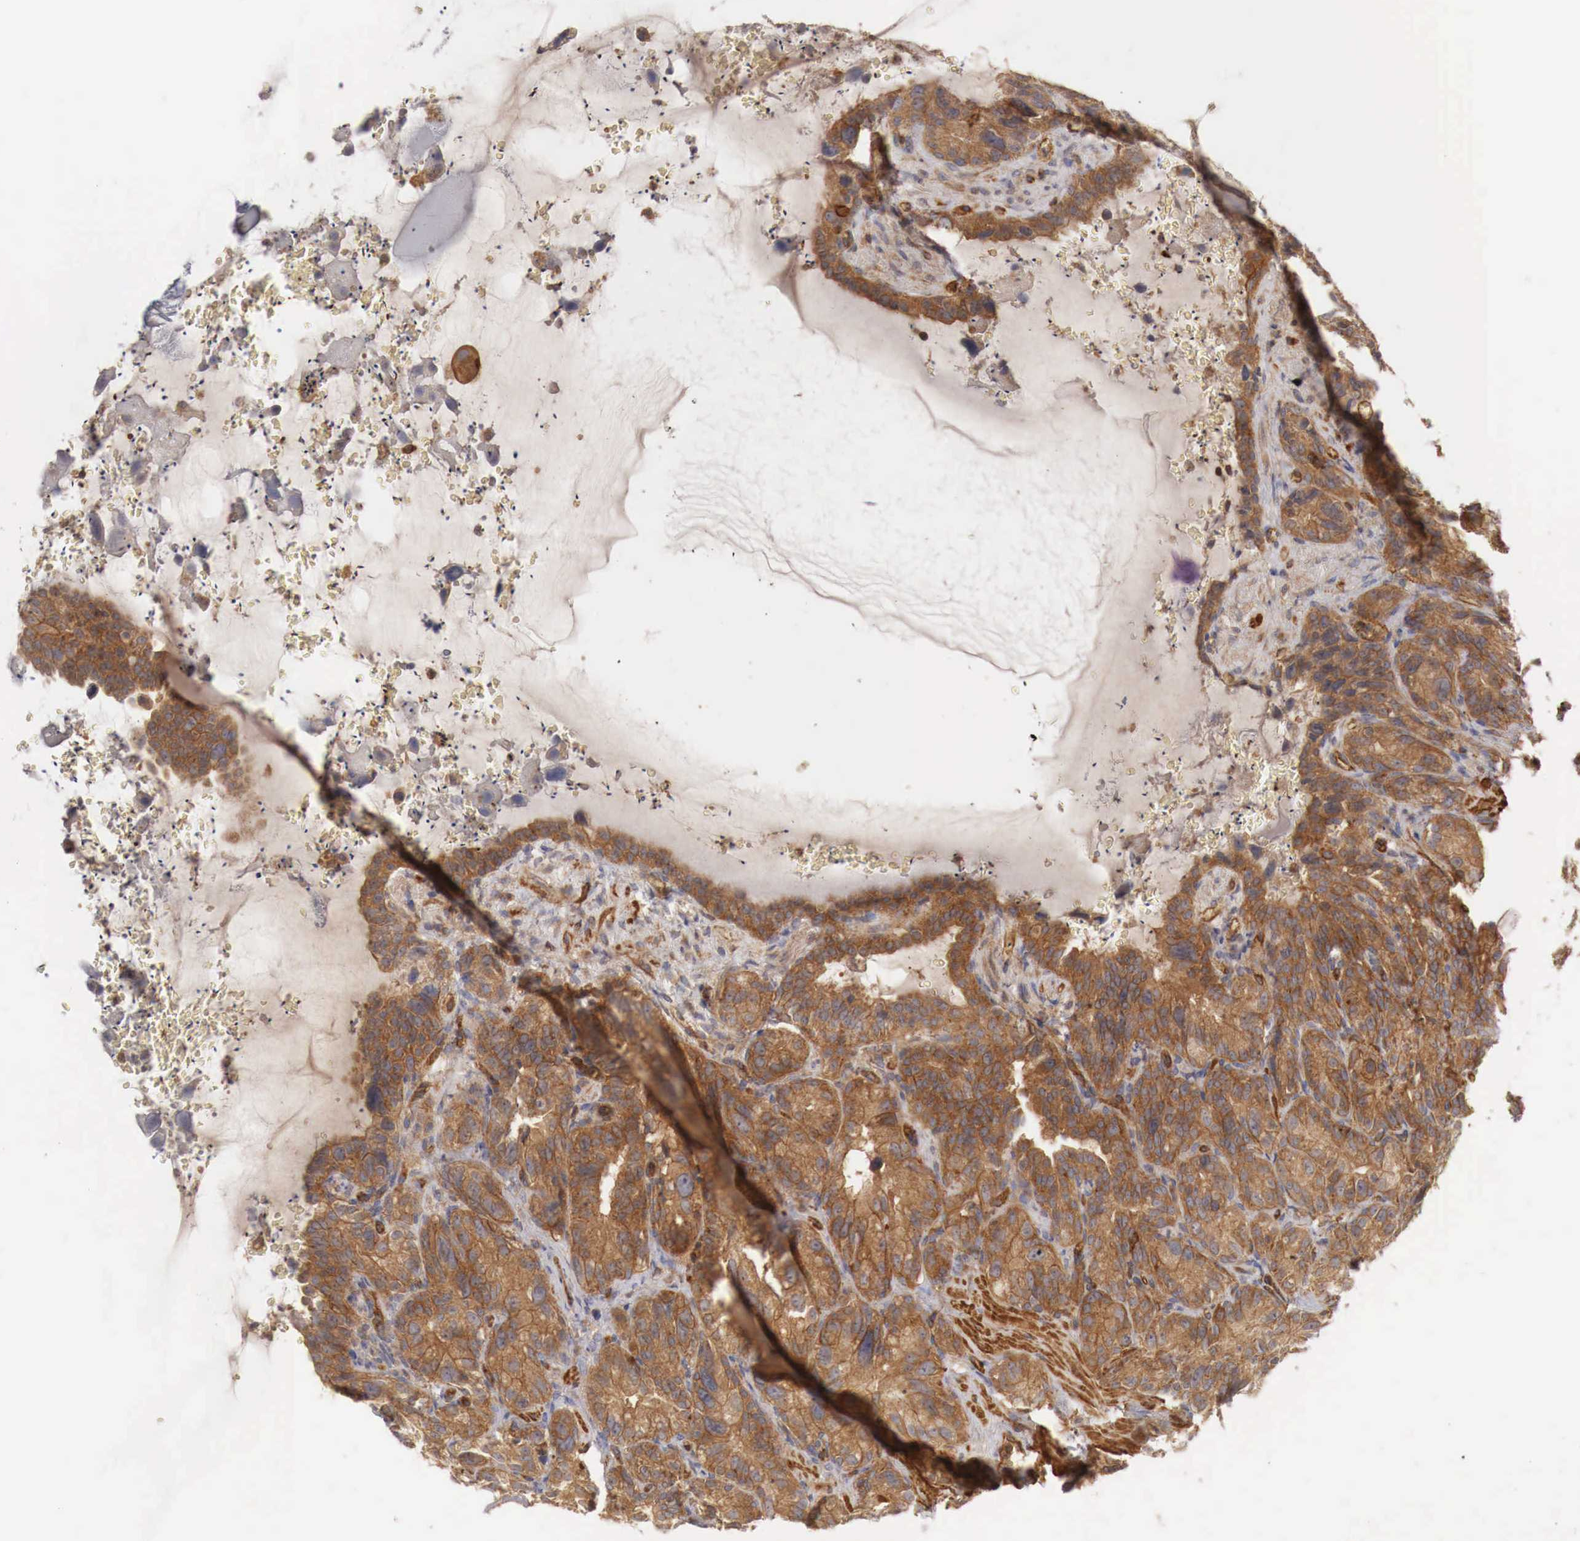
{"staining": {"intensity": "strong", "quantity": ">75%", "location": "cytoplasmic/membranous"}, "tissue": "seminal vesicle", "cell_type": "Glandular cells", "image_type": "normal", "snomed": [{"axis": "morphology", "description": "Normal tissue, NOS"}, {"axis": "topography", "description": "Seminal veicle"}], "caption": "A brown stain shows strong cytoplasmic/membranous staining of a protein in glandular cells of benign seminal vesicle. (DAB = brown stain, brightfield microscopy at high magnification).", "gene": "ARMCX4", "patient": {"sex": "male", "age": 63}}